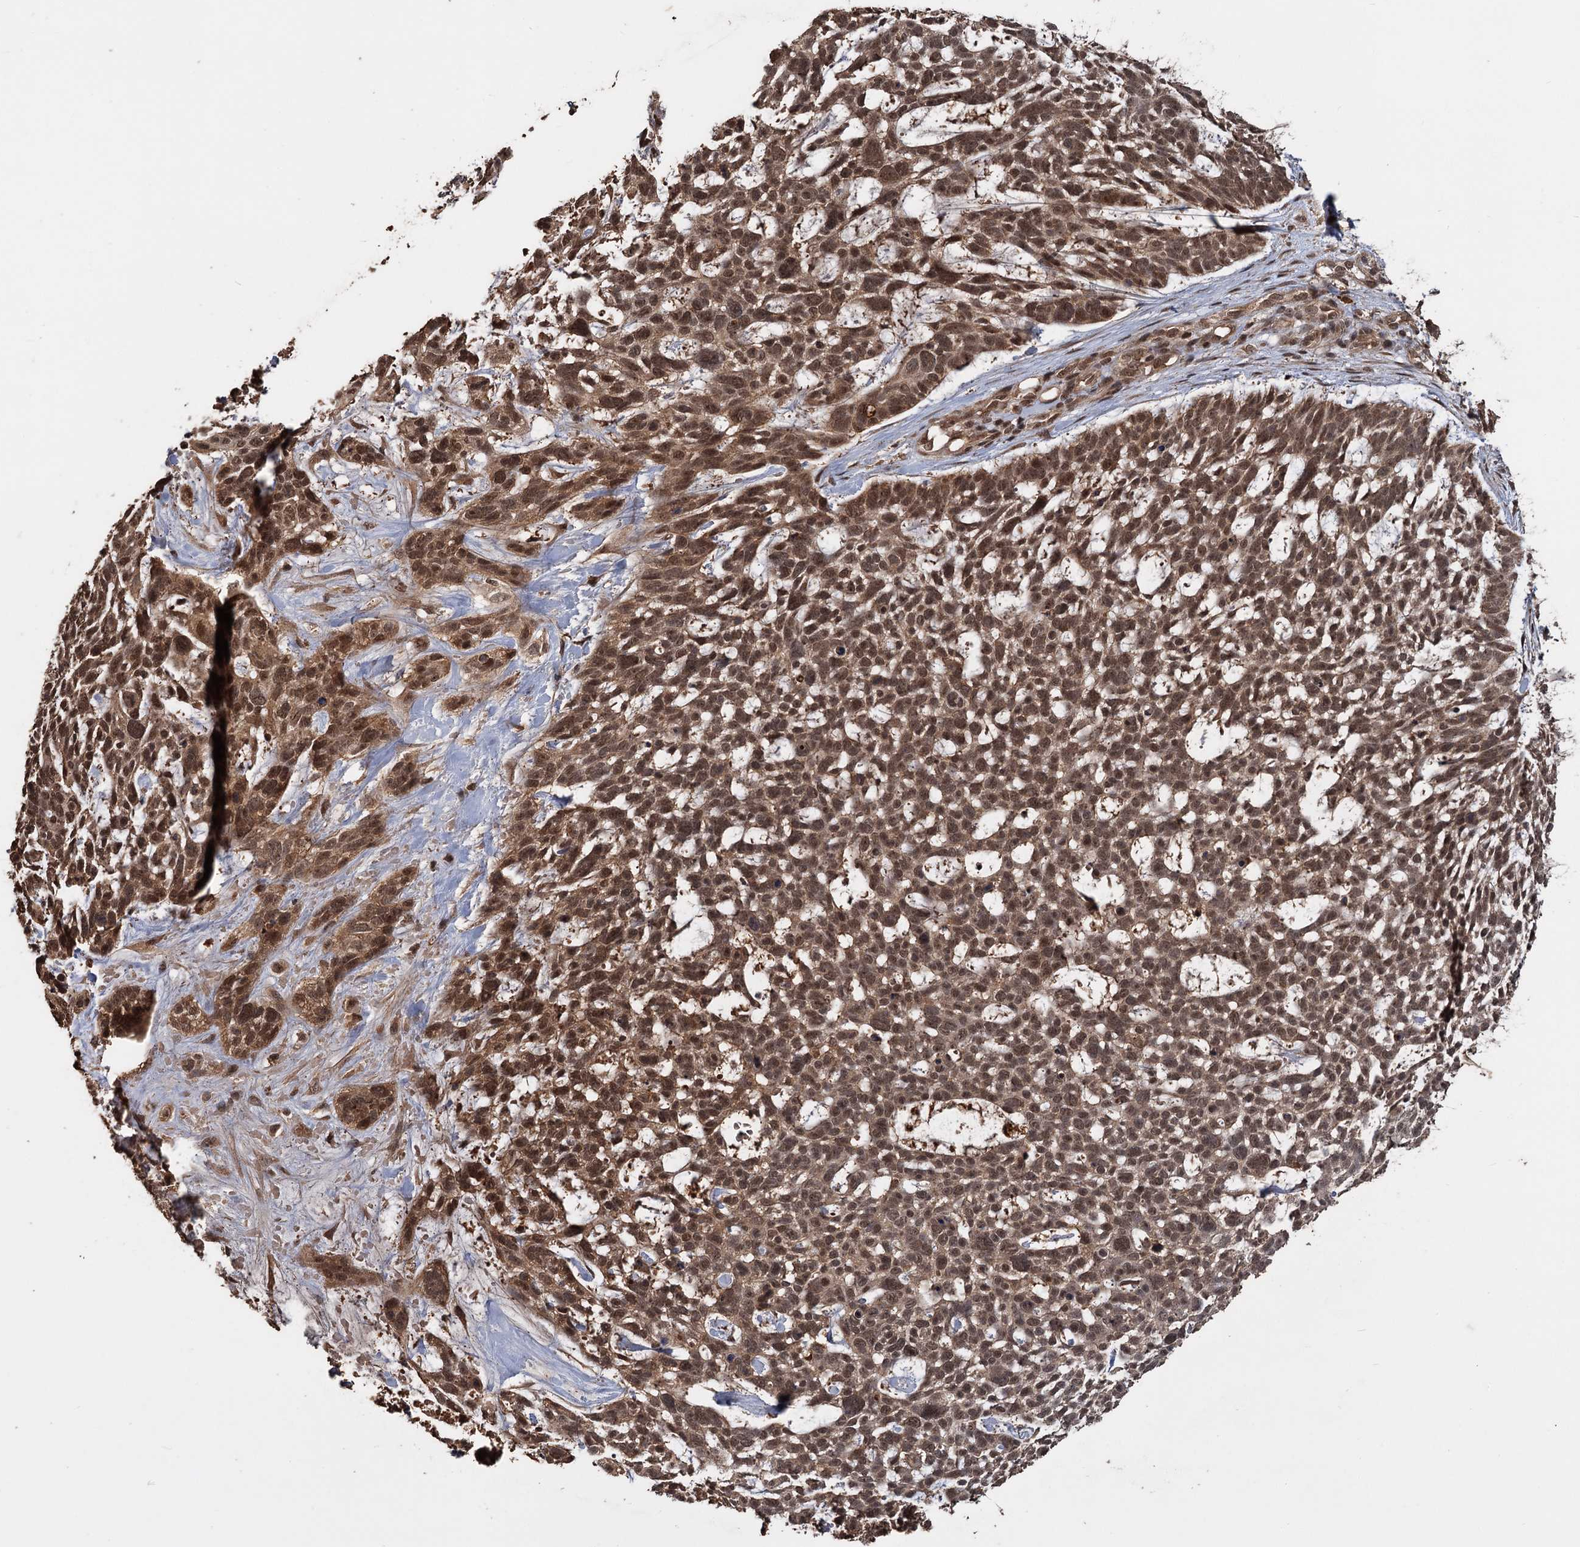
{"staining": {"intensity": "moderate", "quantity": ">75%", "location": "cytoplasmic/membranous,nuclear"}, "tissue": "skin cancer", "cell_type": "Tumor cells", "image_type": "cancer", "snomed": [{"axis": "morphology", "description": "Basal cell carcinoma"}, {"axis": "topography", "description": "Skin"}], "caption": "Brown immunohistochemical staining in basal cell carcinoma (skin) demonstrates moderate cytoplasmic/membranous and nuclear staining in approximately >75% of tumor cells.", "gene": "KANSL2", "patient": {"sex": "male", "age": 88}}